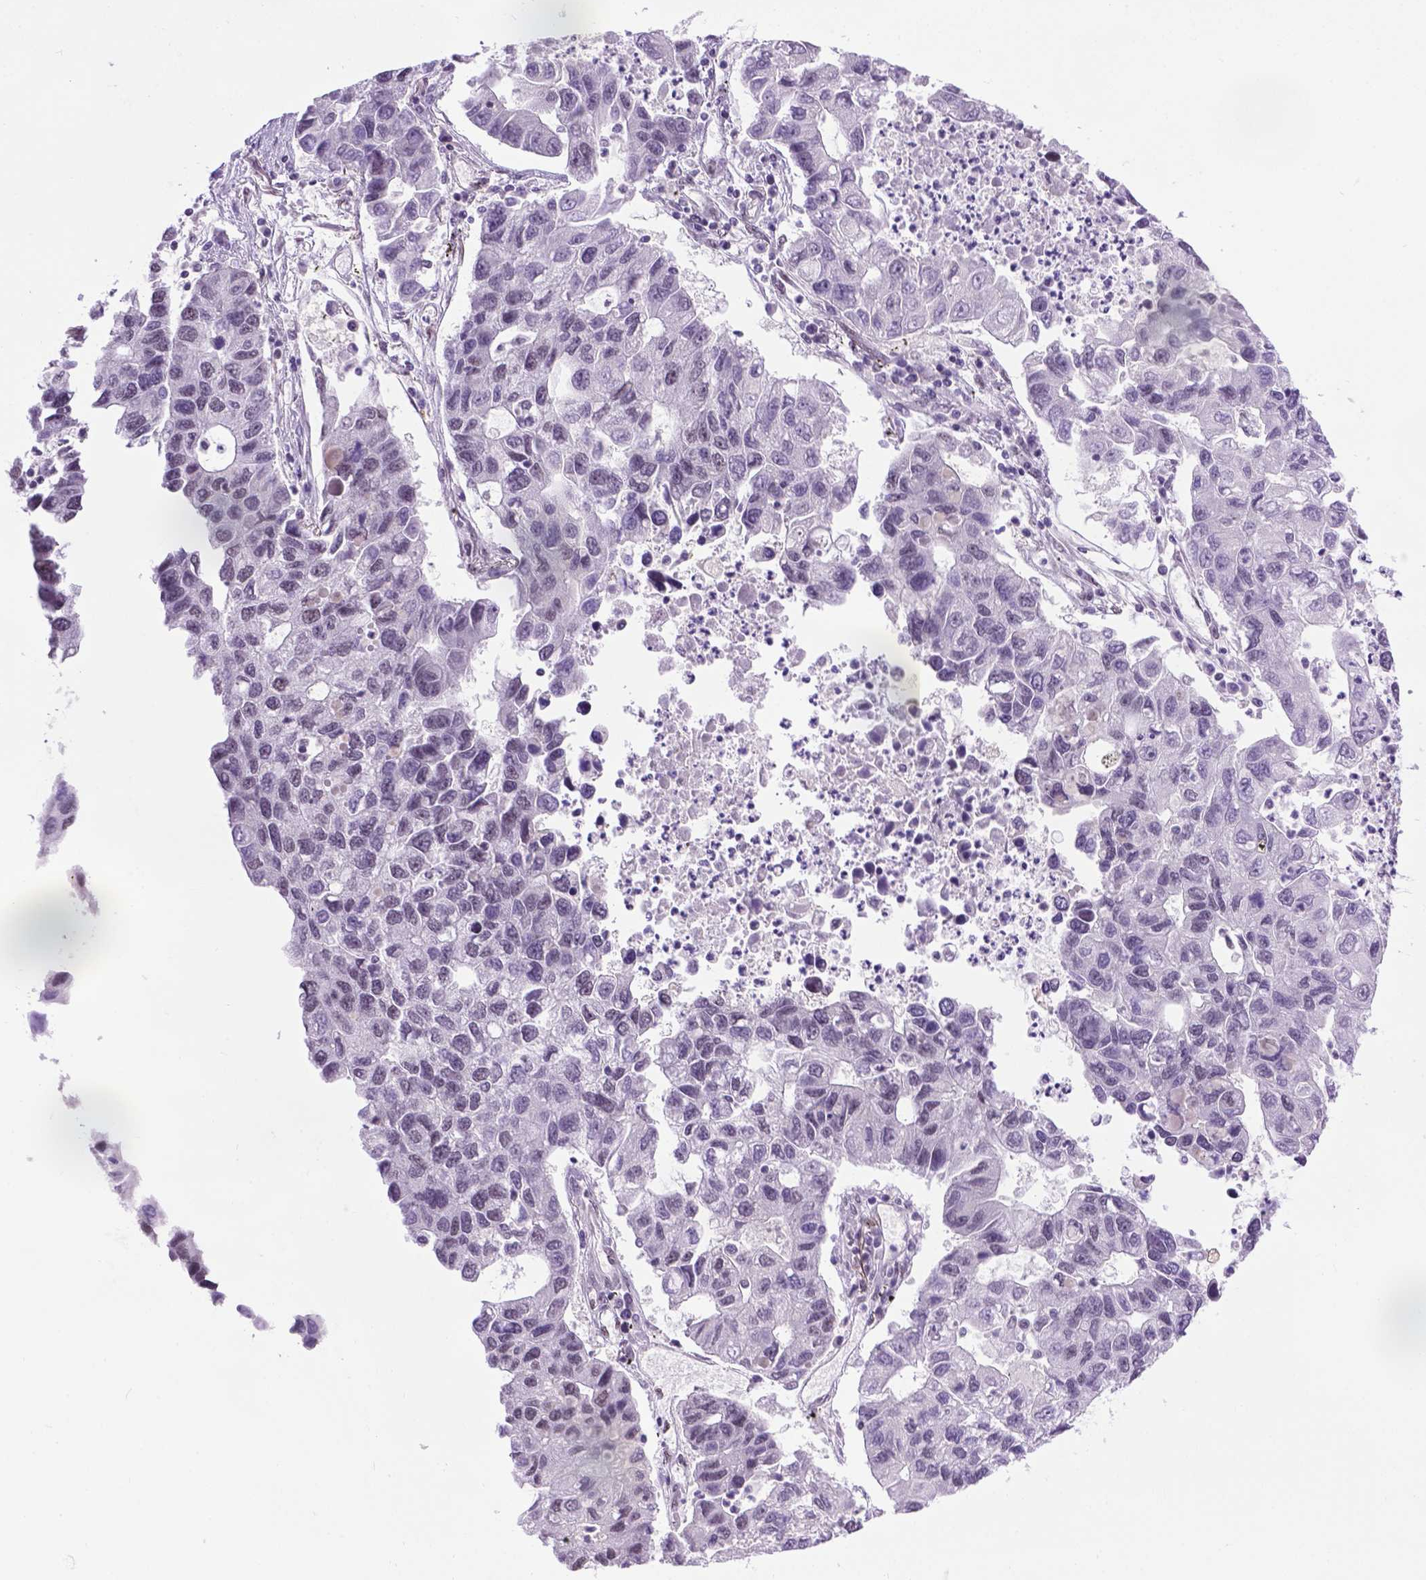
{"staining": {"intensity": "negative", "quantity": "none", "location": "none"}, "tissue": "lung cancer", "cell_type": "Tumor cells", "image_type": "cancer", "snomed": [{"axis": "morphology", "description": "Adenocarcinoma, NOS"}, {"axis": "topography", "description": "Bronchus"}, {"axis": "topography", "description": "Lung"}], "caption": "High magnification brightfield microscopy of lung cancer stained with DAB (brown) and counterstained with hematoxylin (blue): tumor cells show no significant staining.", "gene": "ABI2", "patient": {"sex": "female", "age": 51}}